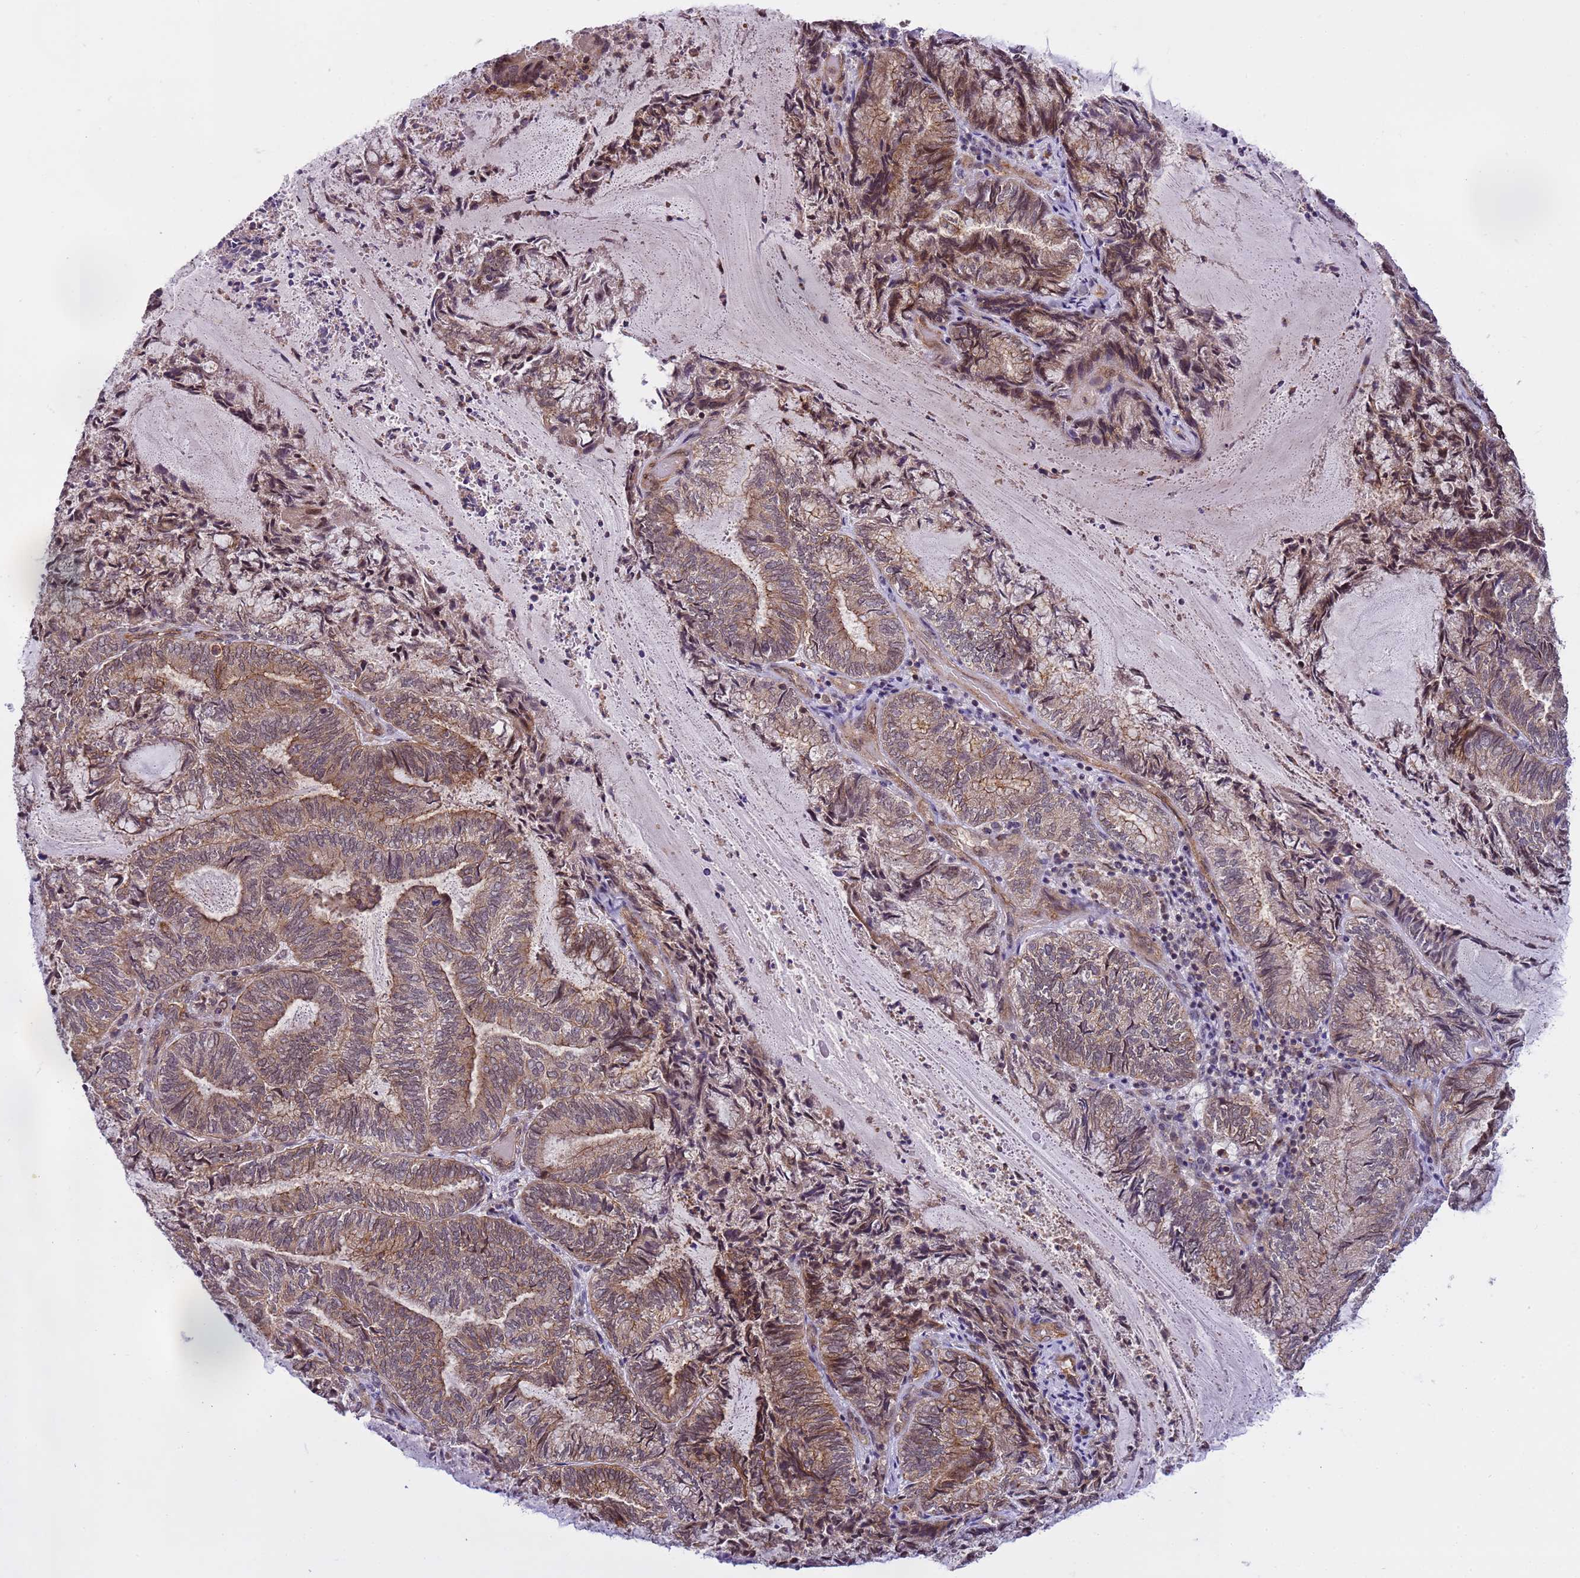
{"staining": {"intensity": "weak", "quantity": "25%-75%", "location": "cytoplasmic/membranous"}, "tissue": "endometrial cancer", "cell_type": "Tumor cells", "image_type": "cancer", "snomed": [{"axis": "morphology", "description": "Adenocarcinoma, NOS"}, {"axis": "topography", "description": "Endometrium"}], "caption": "Human endometrial cancer stained with a protein marker demonstrates weak staining in tumor cells.", "gene": "EMC2", "patient": {"sex": "female", "age": 80}}